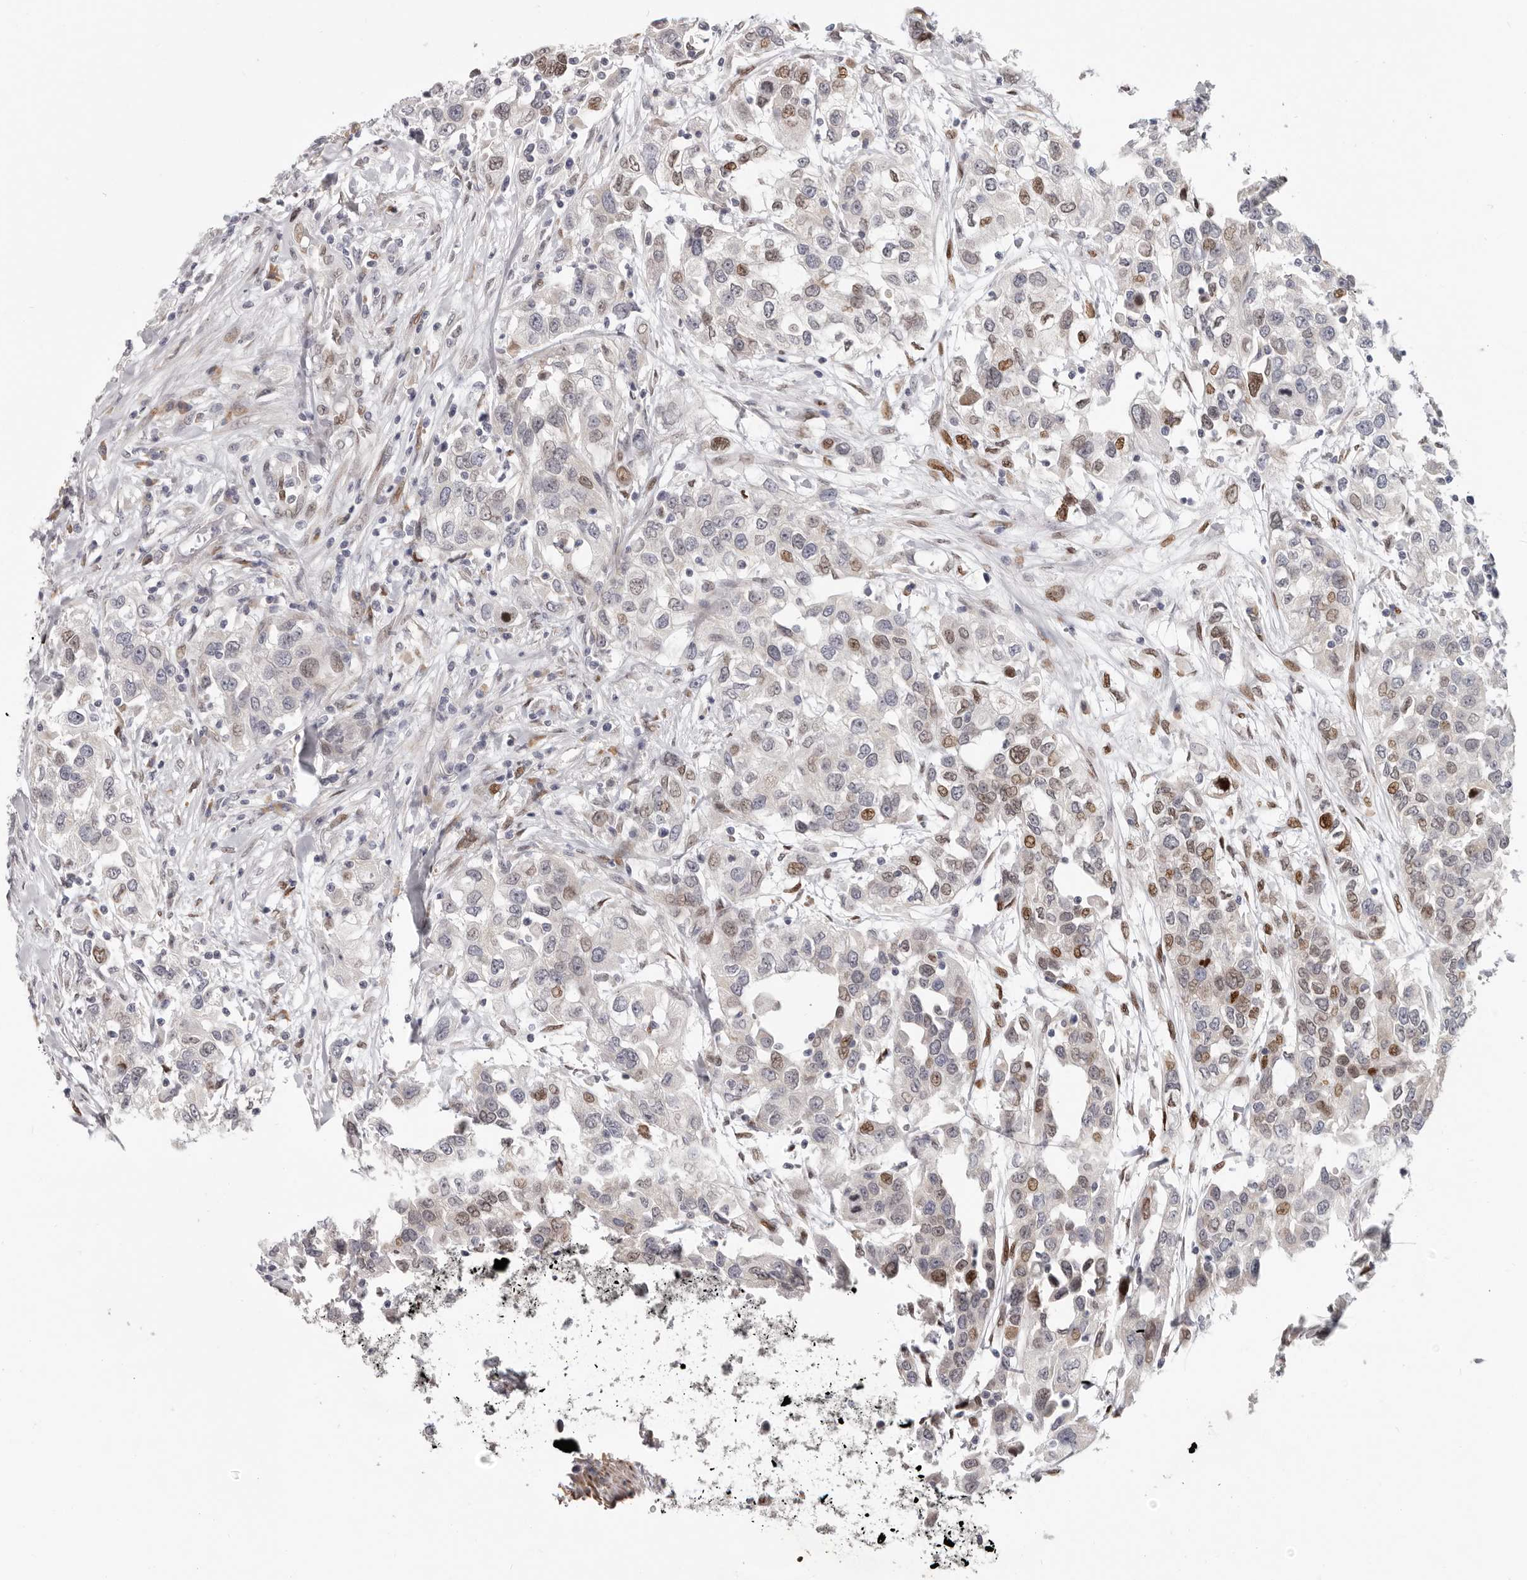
{"staining": {"intensity": "moderate", "quantity": "<25%", "location": "nuclear"}, "tissue": "urothelial cancer", "cell_type": "Tumor cells", "image_type": "cancer", "snomed": [{"axis": "morphology", "description": "Urothelial carcinoma, High grade"}, {"axis": "topography", "description": "Urinary bladder"}], "caption": "This histopathology image exhibits immunohistochemistry (IHC) staining of human high-grade urothelial carcinoma, with low moderate nuclear staining in approximately <25% of tumor cells.", "gene": "SRP19", "patient": {"sex": "female", "age": 80}}